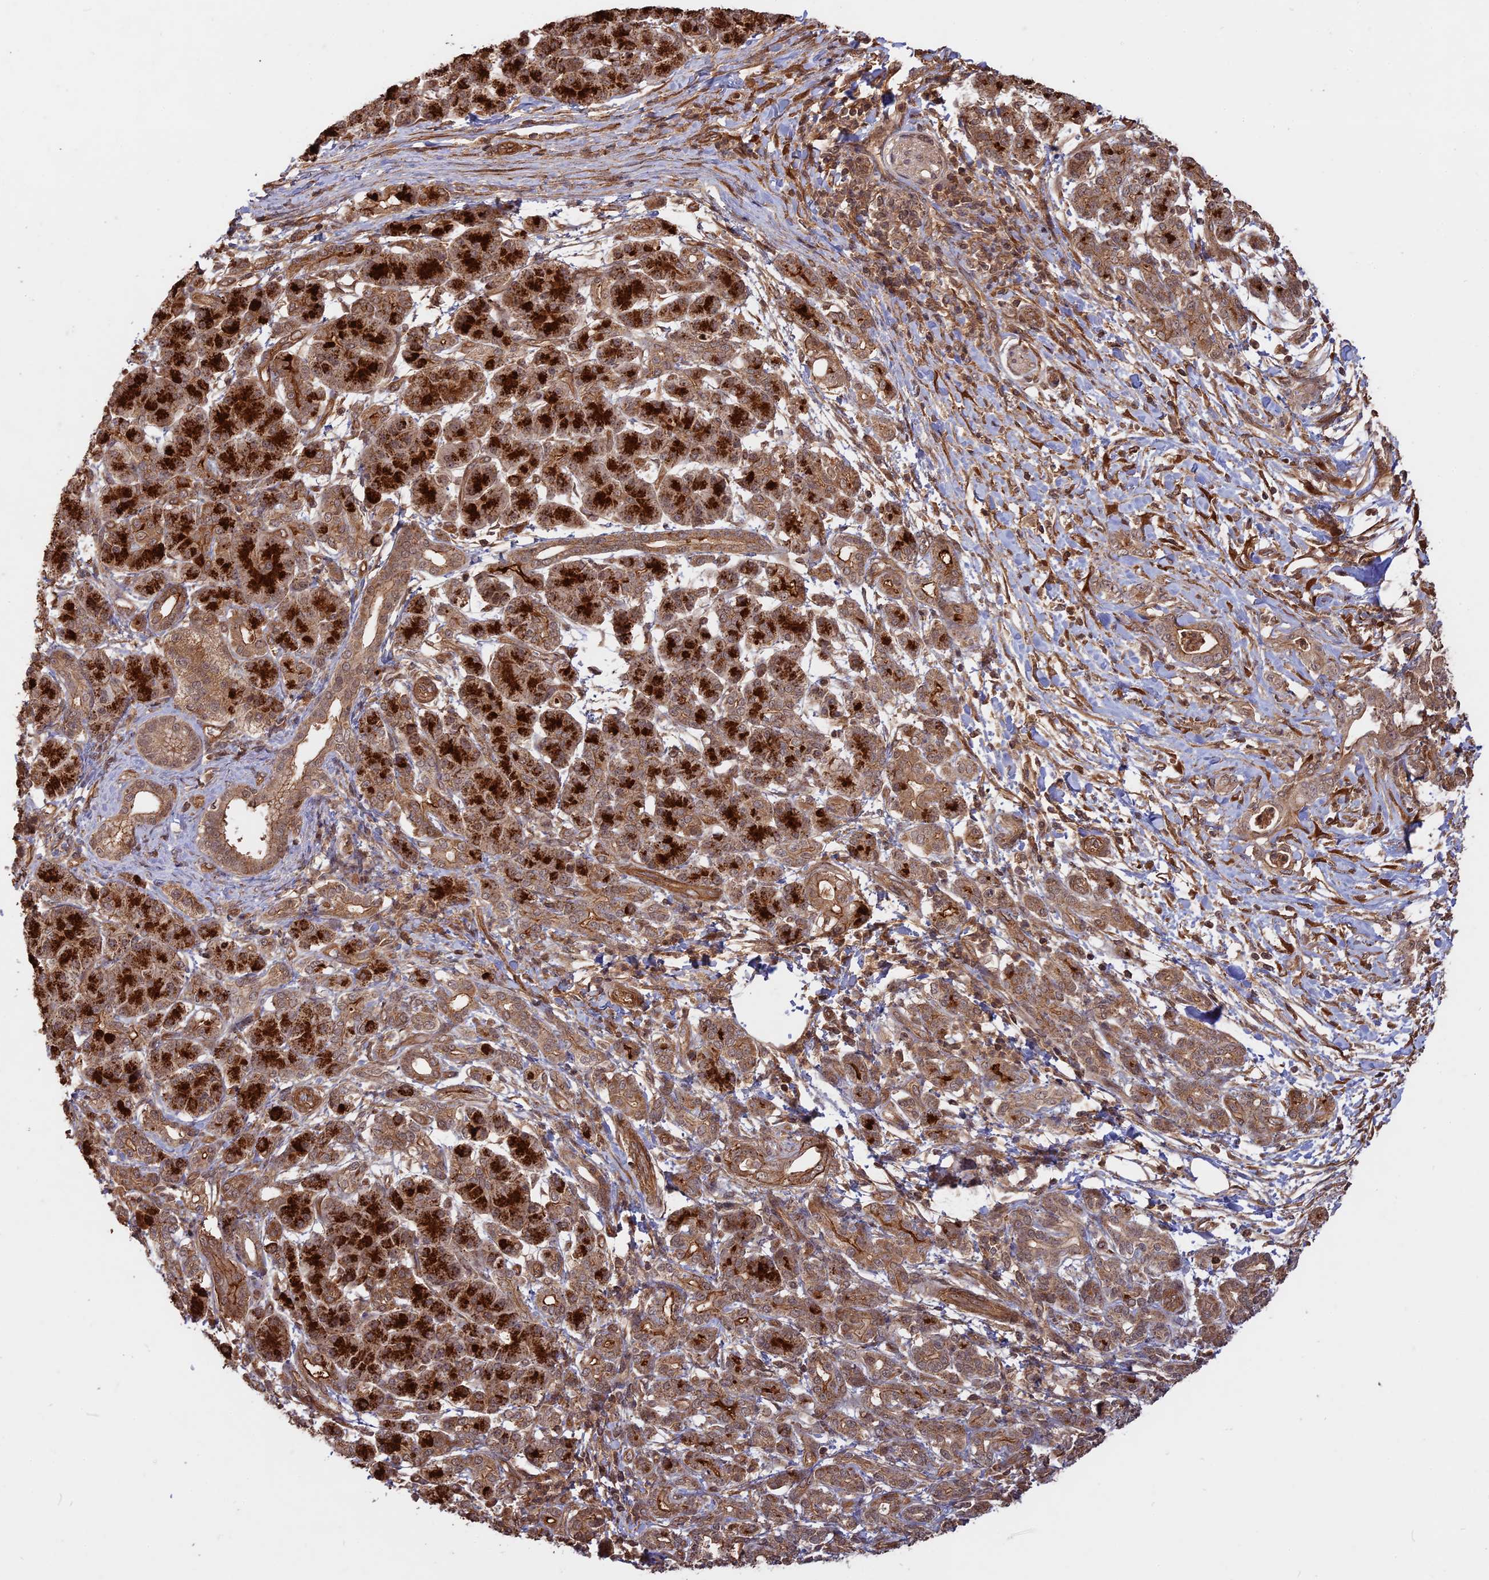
{"staining": {"intensity": "moderate", "quantity": ">75%", "location": "cytoplasmic/membranous"}, "tissue": "pancreatic cancer", "cell_type": "Tumor cells", "image_type": "cancer", "snomed": [{"axis": "morphology", "description": "Normal tissue, NOS"}, {"axis": "morphology", "description": "Adenocarcinoma, NOS"}, {"axis": "topography", "description": "Pancreas"}], "caption": "Immunohistochemical staining of human pancreatic adenocarcinoma exhibits medium levels of moderate cytoplasmic/membranous positivity in approximately >75% of tumor cells.", "gene": "CCDC174", "patient": {"sex": "female", "age": 55}}